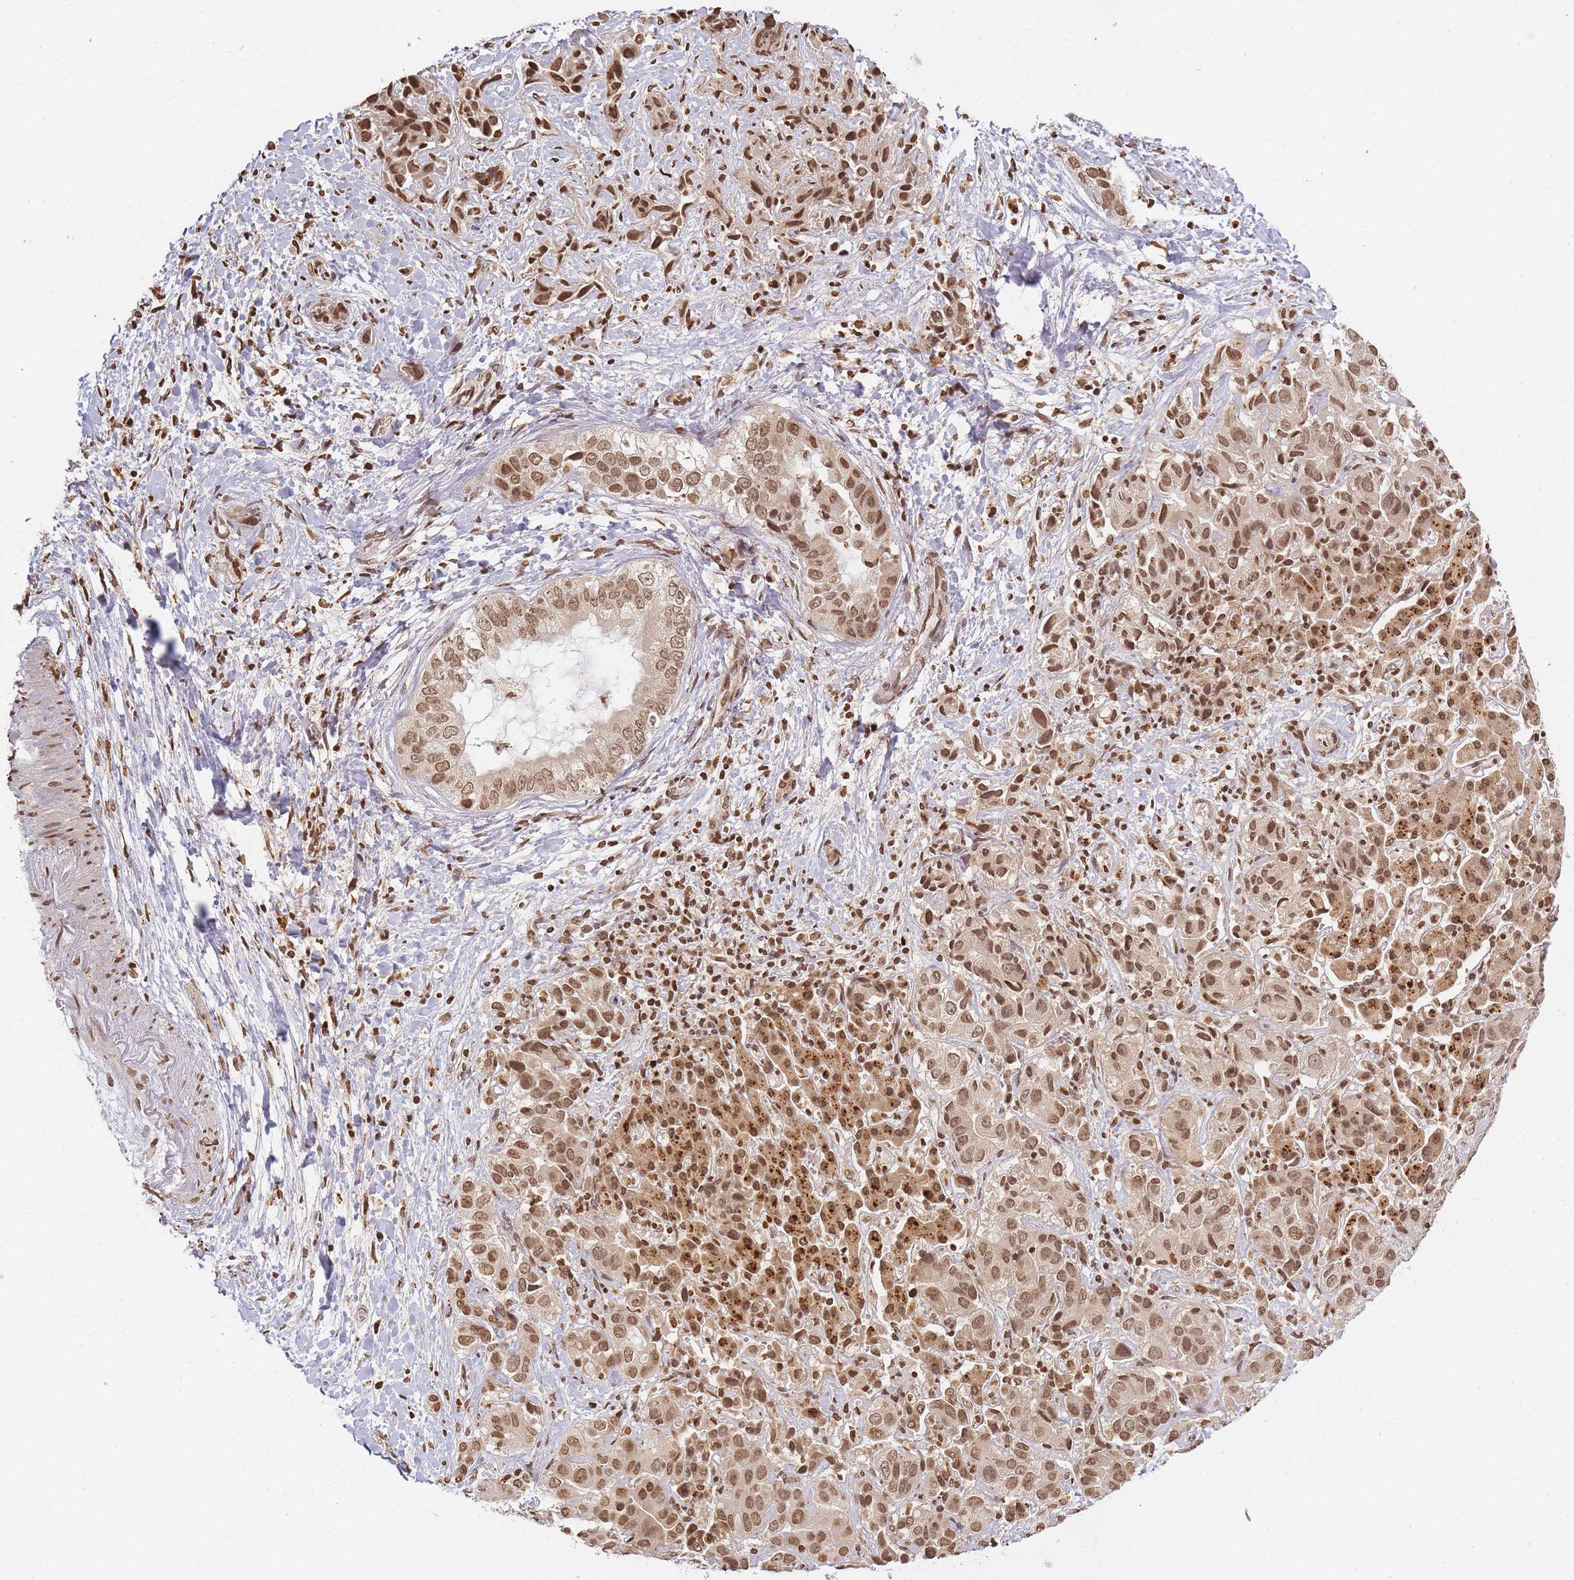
{"staining": {"intensity": "moderate", "quantity": ">75%", "location": "nuclear"}, "tissue": "liver cancer", "cell_type": "Tumor cells", "image_type": "cancer", "snomed": [{"axis": "morphology", "description": "Cholangiocarcinoma"}, {"axis": "topography", "description": "Liver"}], "caption": "Liver cancer was stained to show a protein in brown. There is medium levels of moderate nuclear staining in about >75% of tumor cells.", "gene": "WWTR1", "patient": {"sex": "female", "age": 52}}